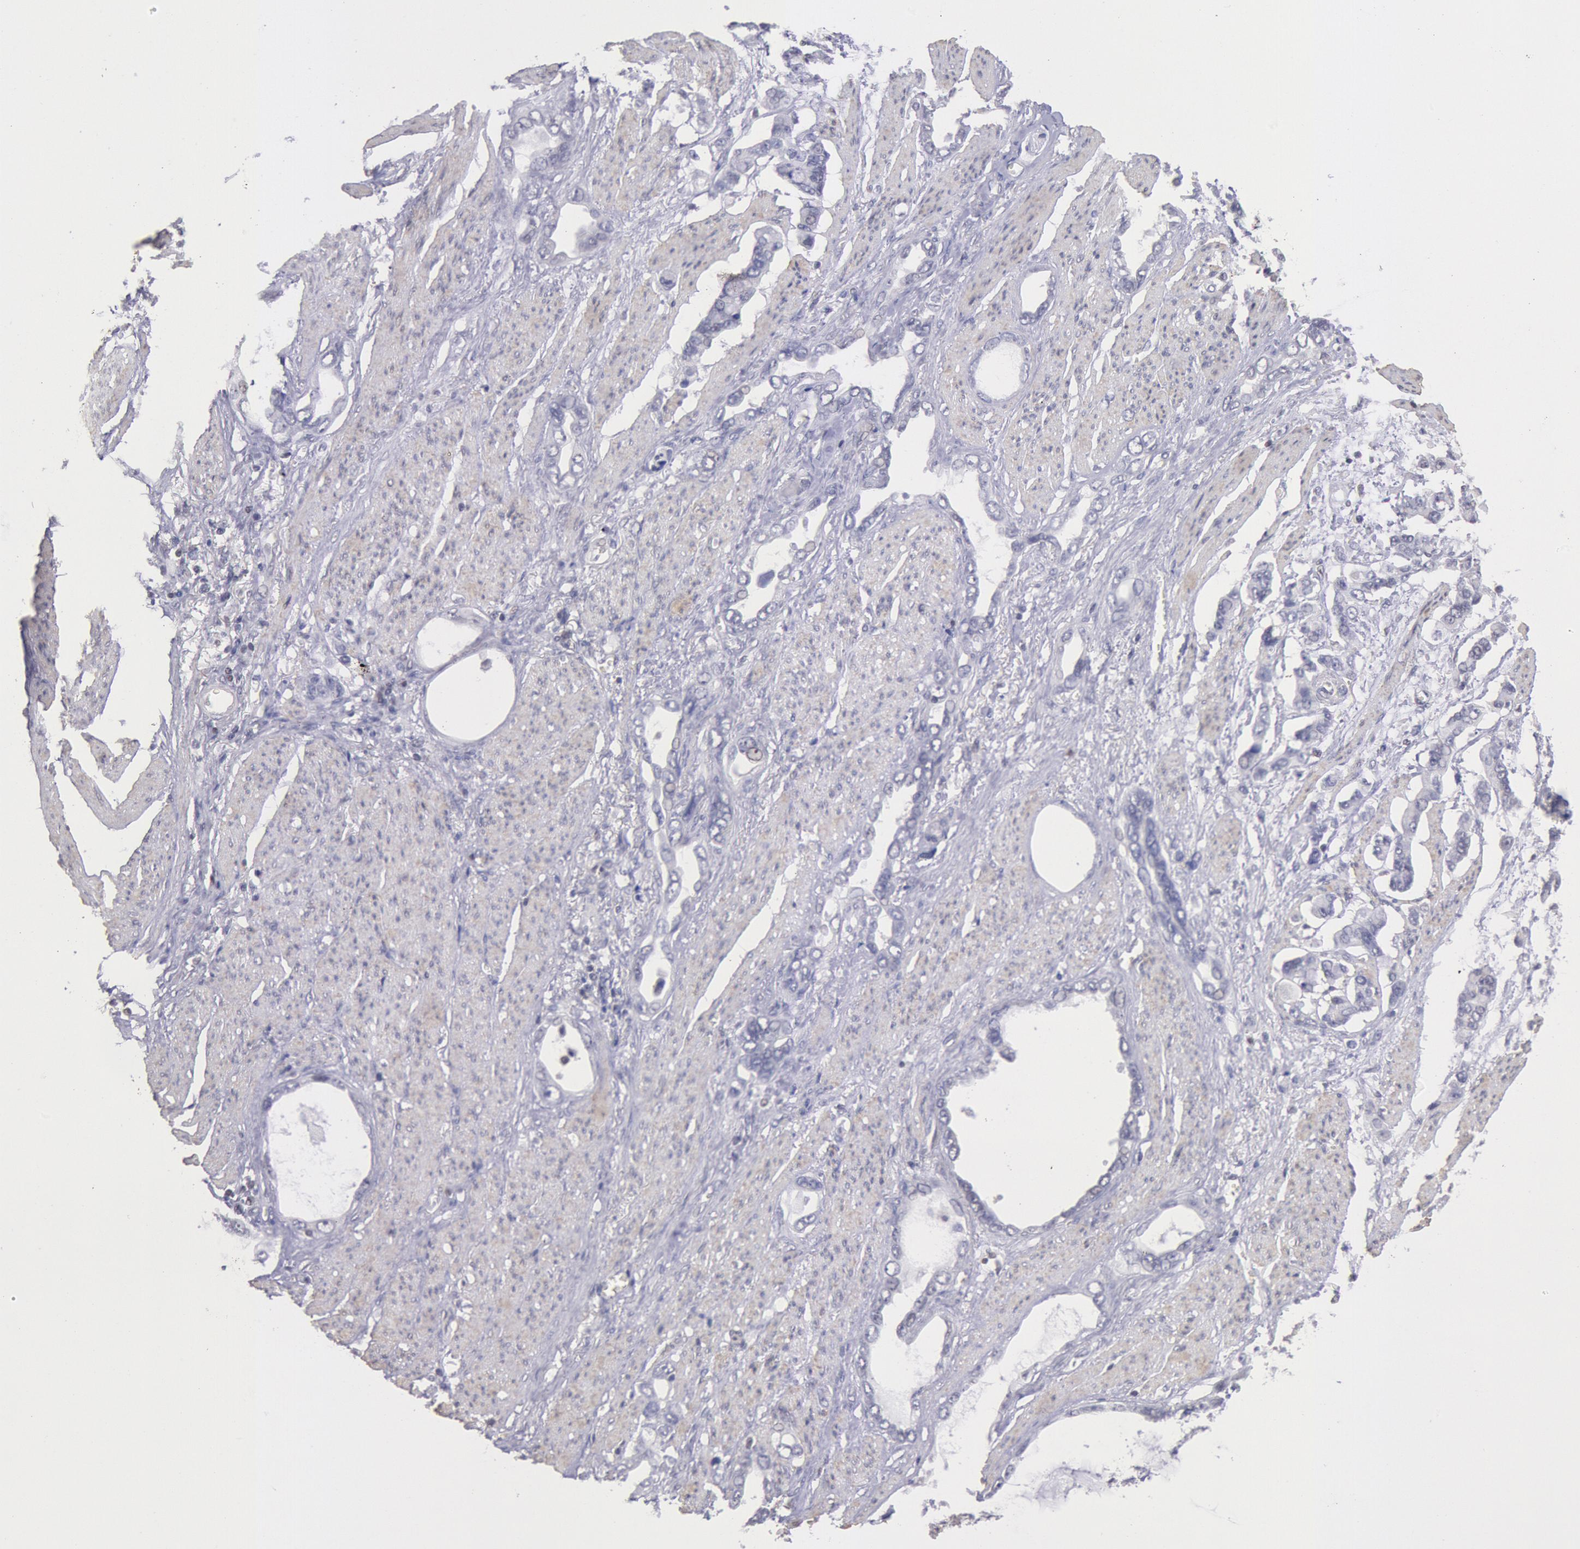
{"staining": {"intensity": "negative", "quantity": "none", "location": "none"}, "tissue": "stomach cancer", "cell_type": "Tumor cells", "image_type": "cancer", "snomed": [{"axis": "morphology", "description": "Adenocarcinoma, NOS"}, {"axis": "topography", "description": "Stomach"}], "caption": "Micrograph shows no significant protein staining in tumor cells of adenocarcinoma (stomach). Nuclei are stained in blue.", "gene": "MYH7", "patient": {"sex": "male", "age": 78}}